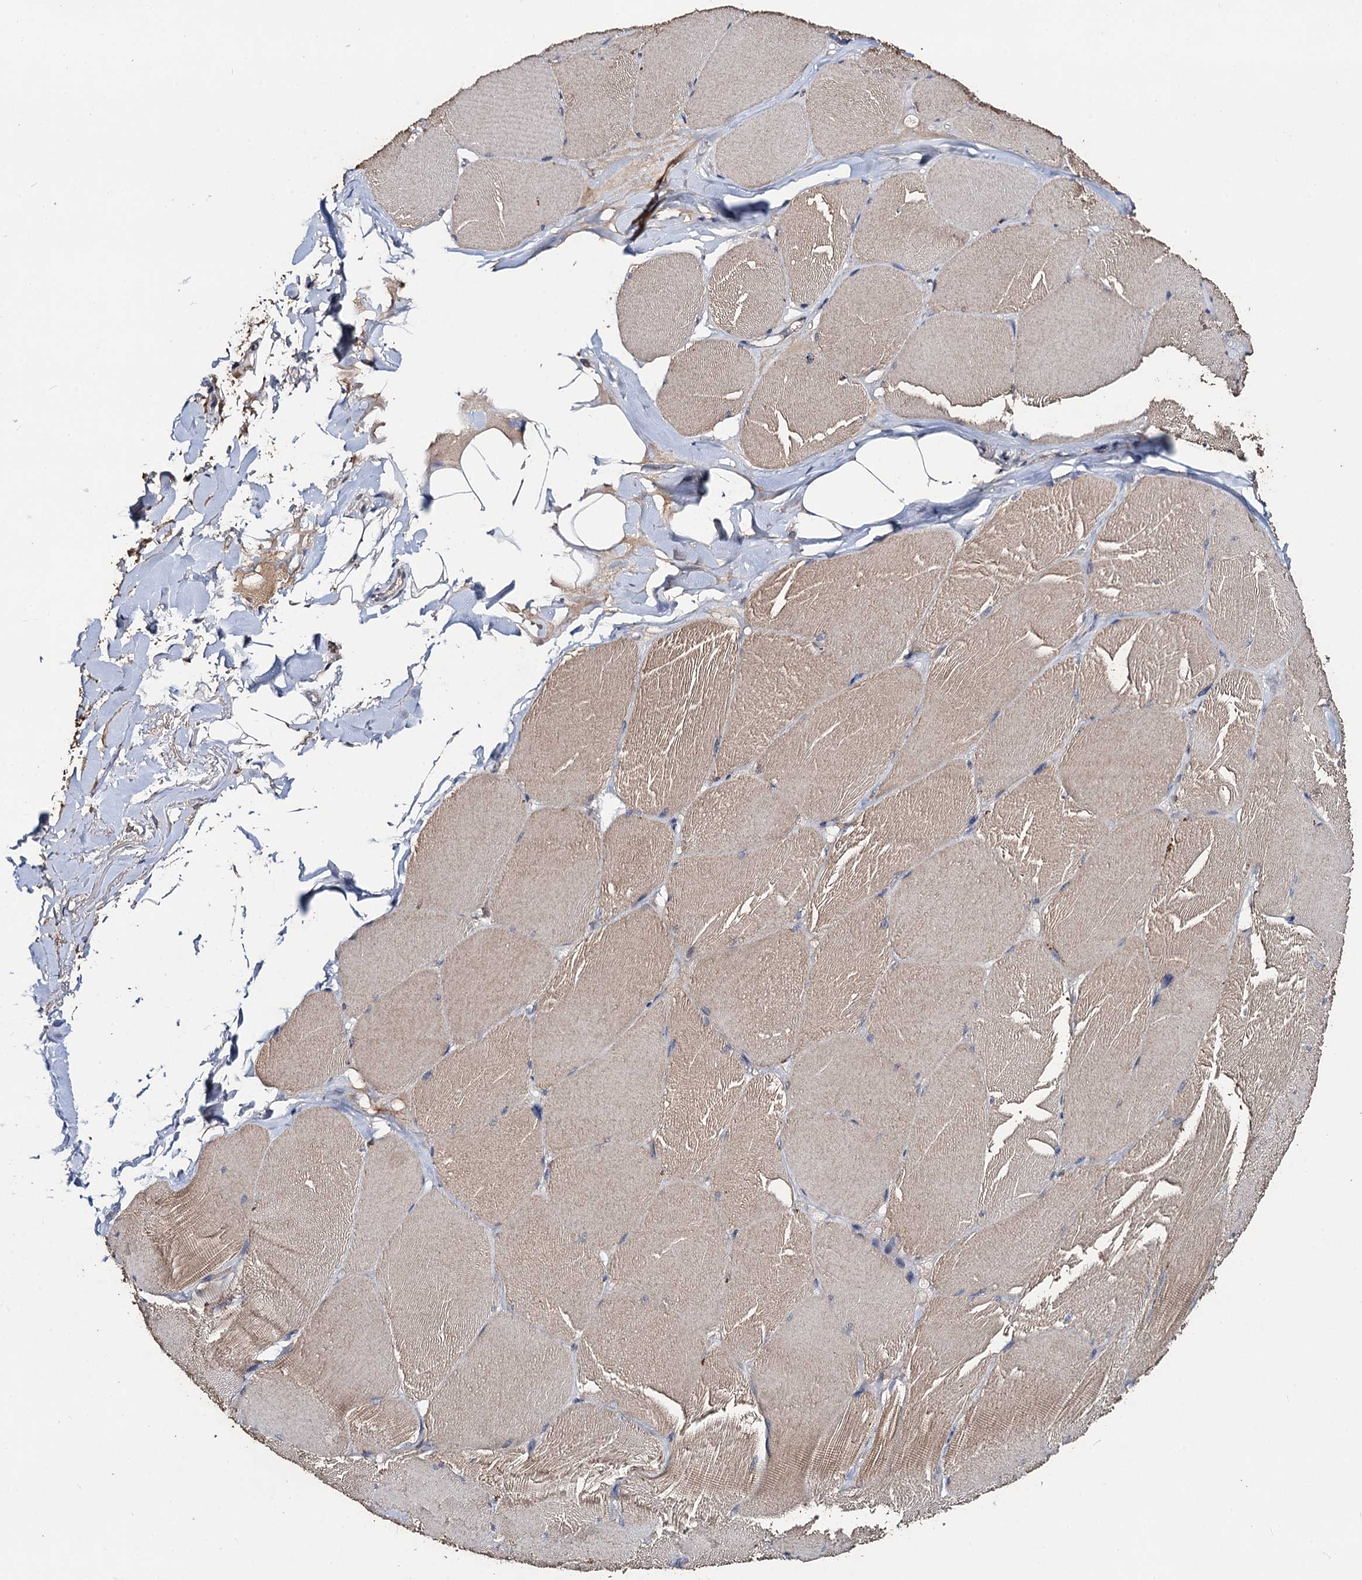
{"staining": {"intensity": "moderate", "quantity": ">75%", "location": "cytoplasmic/membranous"}, "tissue": "skeletal muscle", "cell_type": "Myocytes", "image_type": "normal", "snomed": [{"axis": "morphology", "description": "Normal tissue, NOS"}, {"axis": "topography", "description": "Skin"}, {"axis": "topography", "description": "Skeletal muscle"}], "caption": "This is a photomicrograph of immunohistochemistry staining of normal skeletal muscle, which shows moderate expression in the cytoplasmic/membranous of myocytes.", "gene": "VPS37D", "patient": {"sex": "male", "age": 83}}